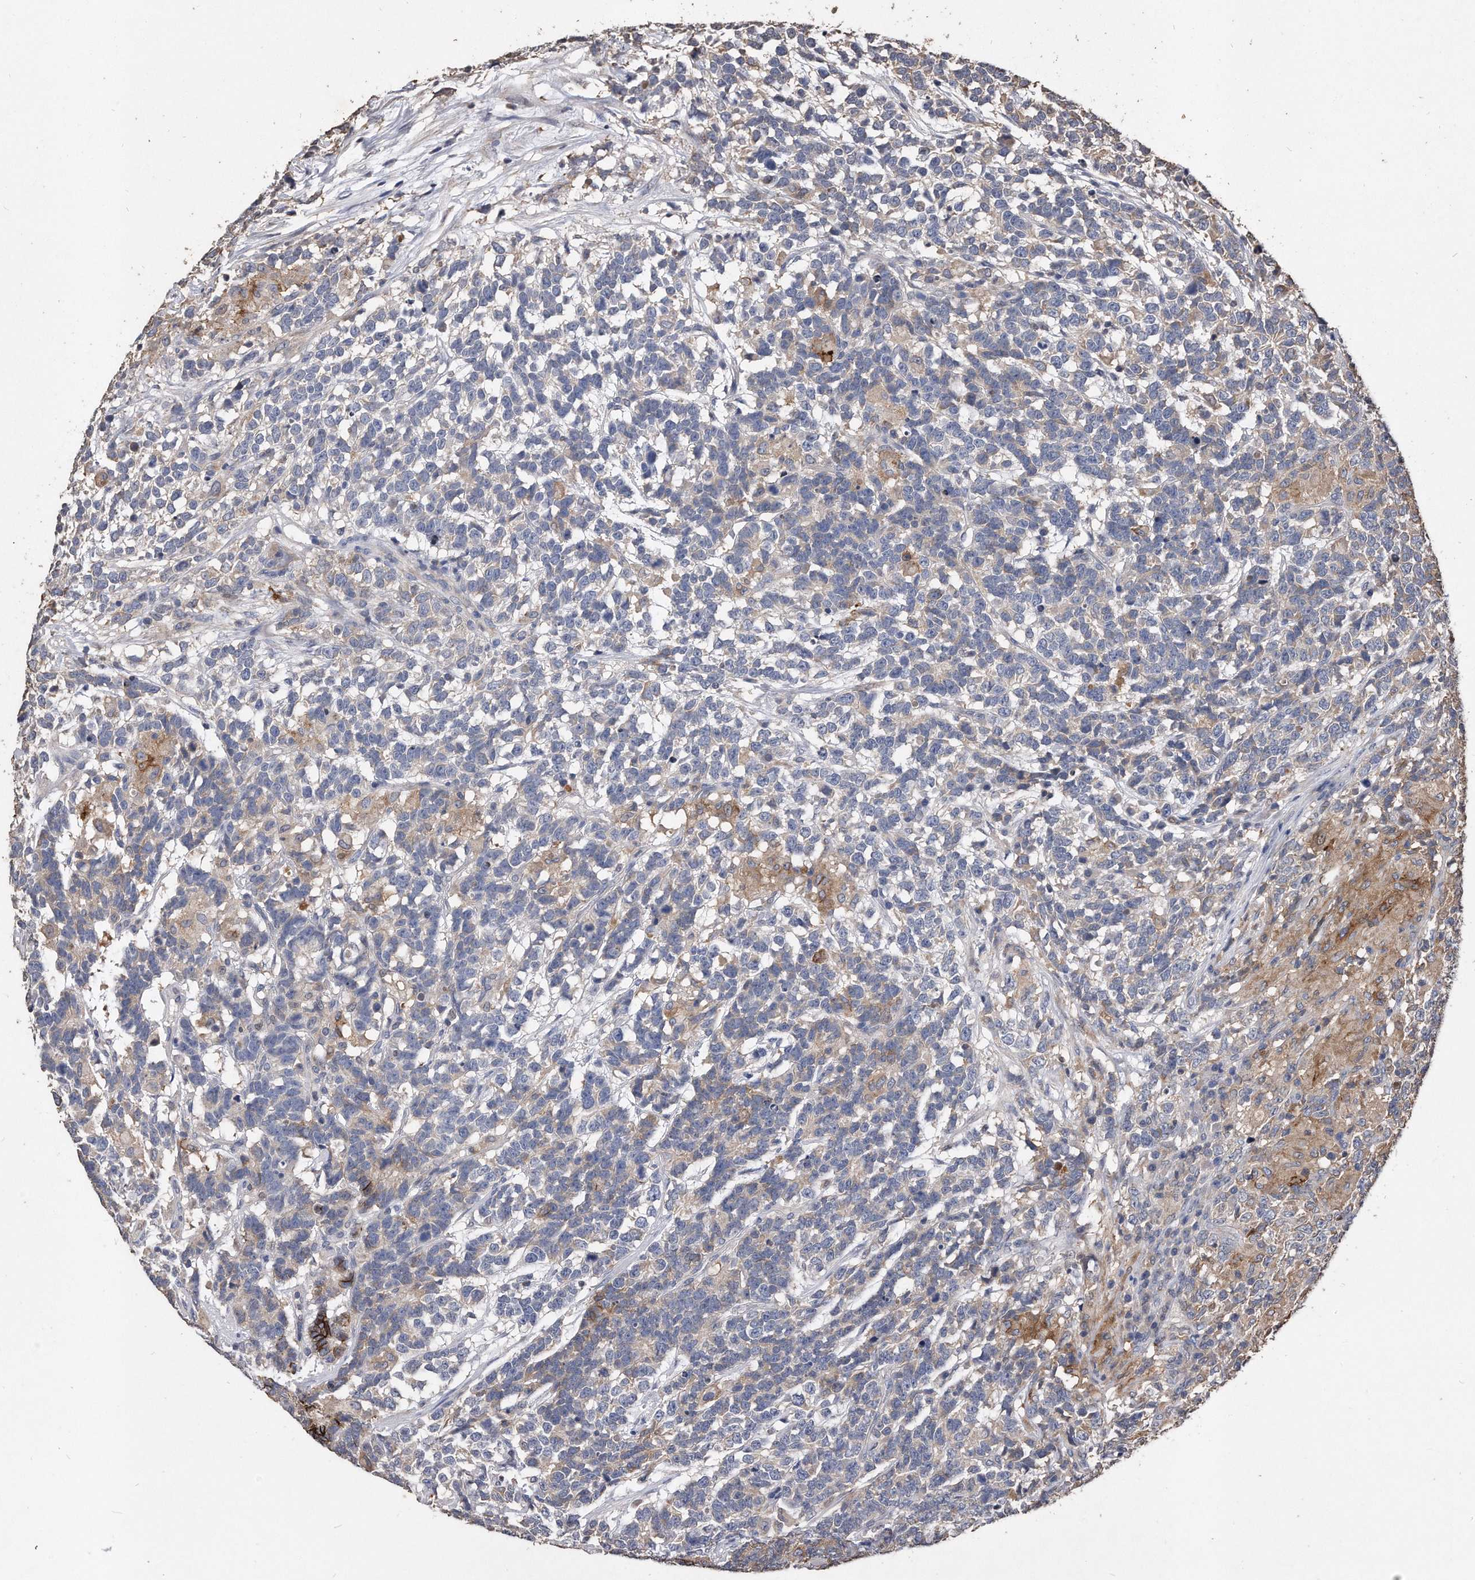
{"staining": {"intensity": "strong", "quantity": "<25%", "location": "cytoplasmic/membranous"}, "tissue": "testis cancer", "cell_type": "Tumor cells", "image_type": "cancer", "snomed": [{"axis": "morphology", "description": "Carcinoma, Embryonal, NOS"}, {"axis": "topography", "description": "Testis"}], "caption": "There is medium levels of strong cytoplasmic/membranous positivity in tumor cells of testis cancer (embryonal carcinoma), as demonstrated by immunohistochemical staining (brown color).", "gene": "IL20RA", "patient": {"sex": "male", "age": 26}}